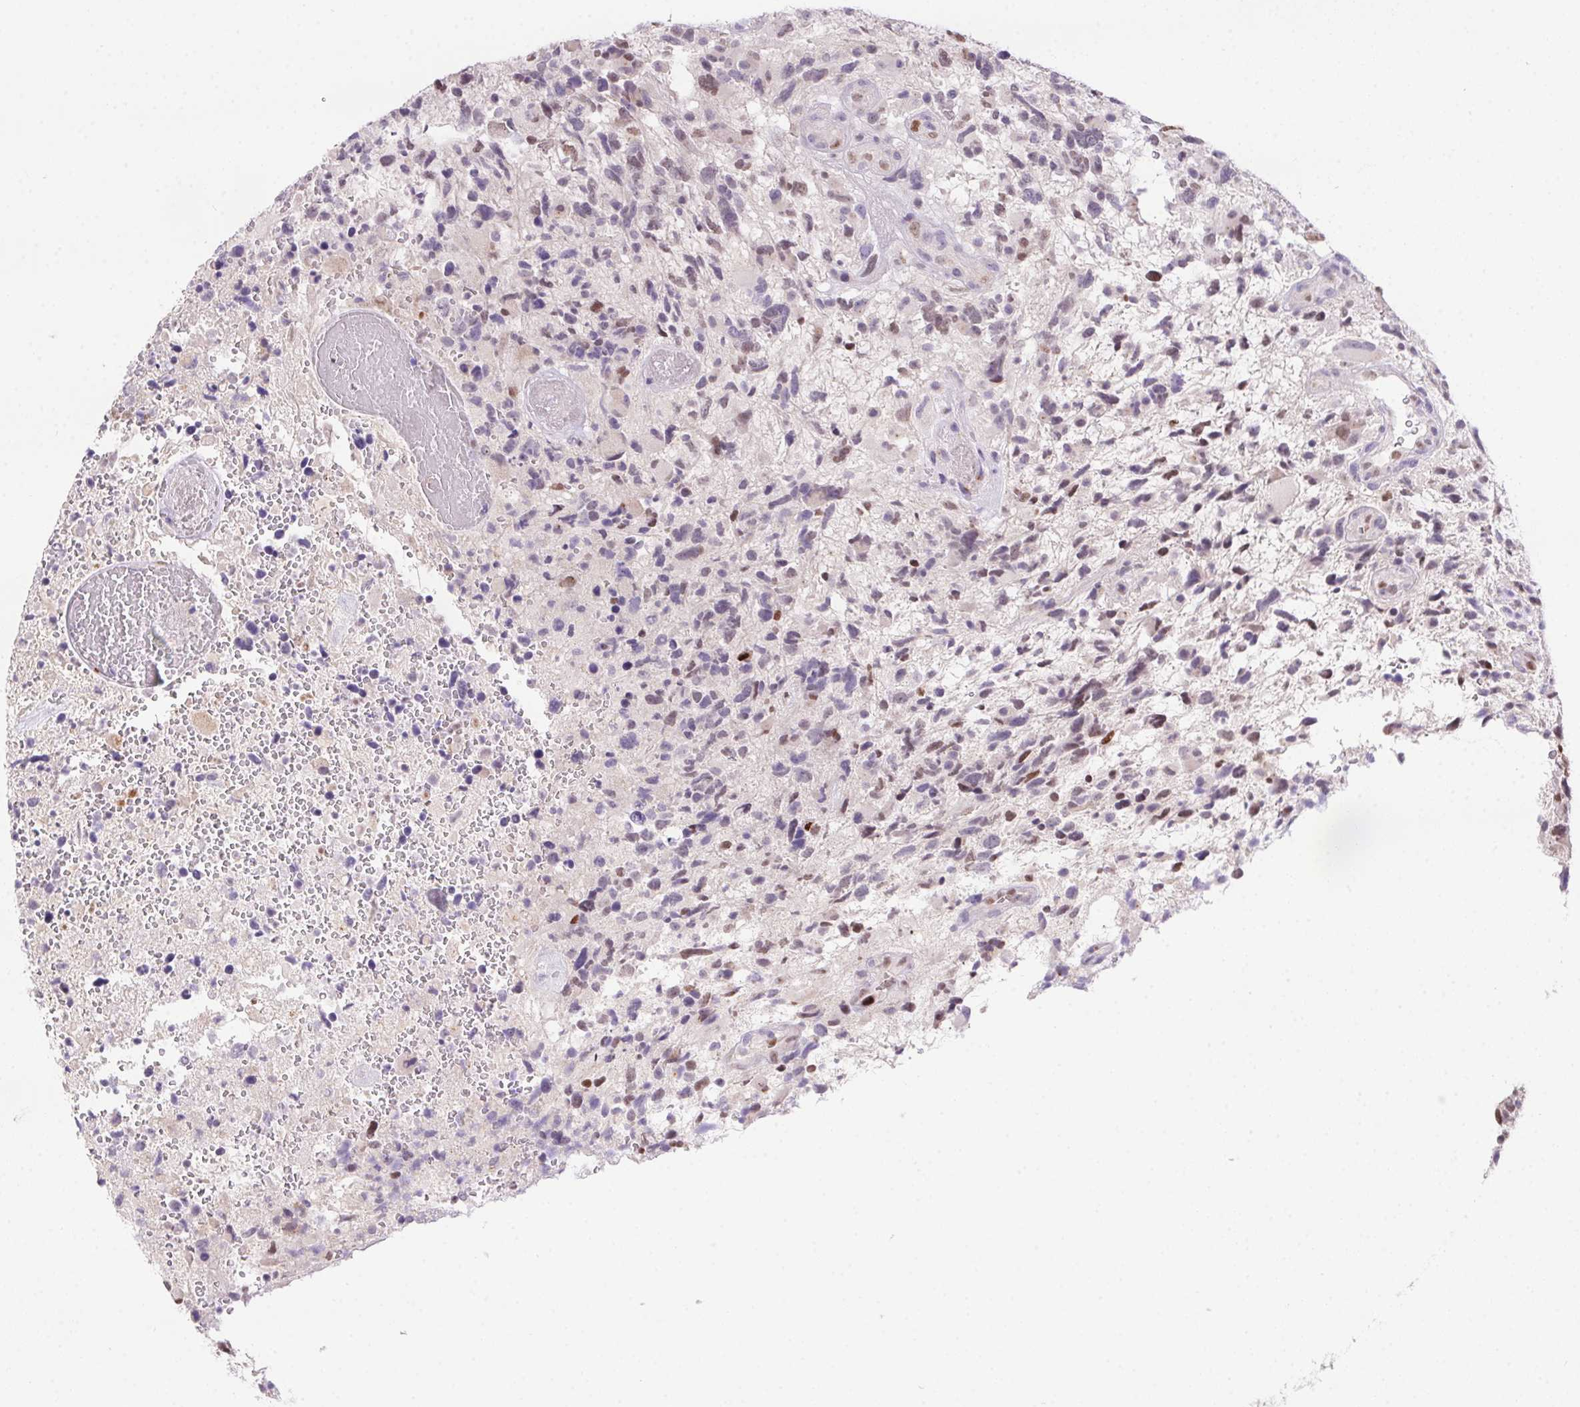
{"staining": {"intensity": "weak", "quantity": "<25%", "location": "nuclear"}, "tissue": "glioma", "cell_type": "Tumor cells", "image_type": "cancer", "snomed": [{"axis": "morphology", "description": "Glioma, malignant, High grade"}, {"axis": "topography", "description": "Brain"}], "caption": "IHC image of neoplastic tissue: human malignant high-grade glioma stained with DAB (3,3'-diaminobenzidine) displays no significant protein positivity in tumor cells.", "gene": "SP9", "patient": {"sex": "female", "age": 71}}